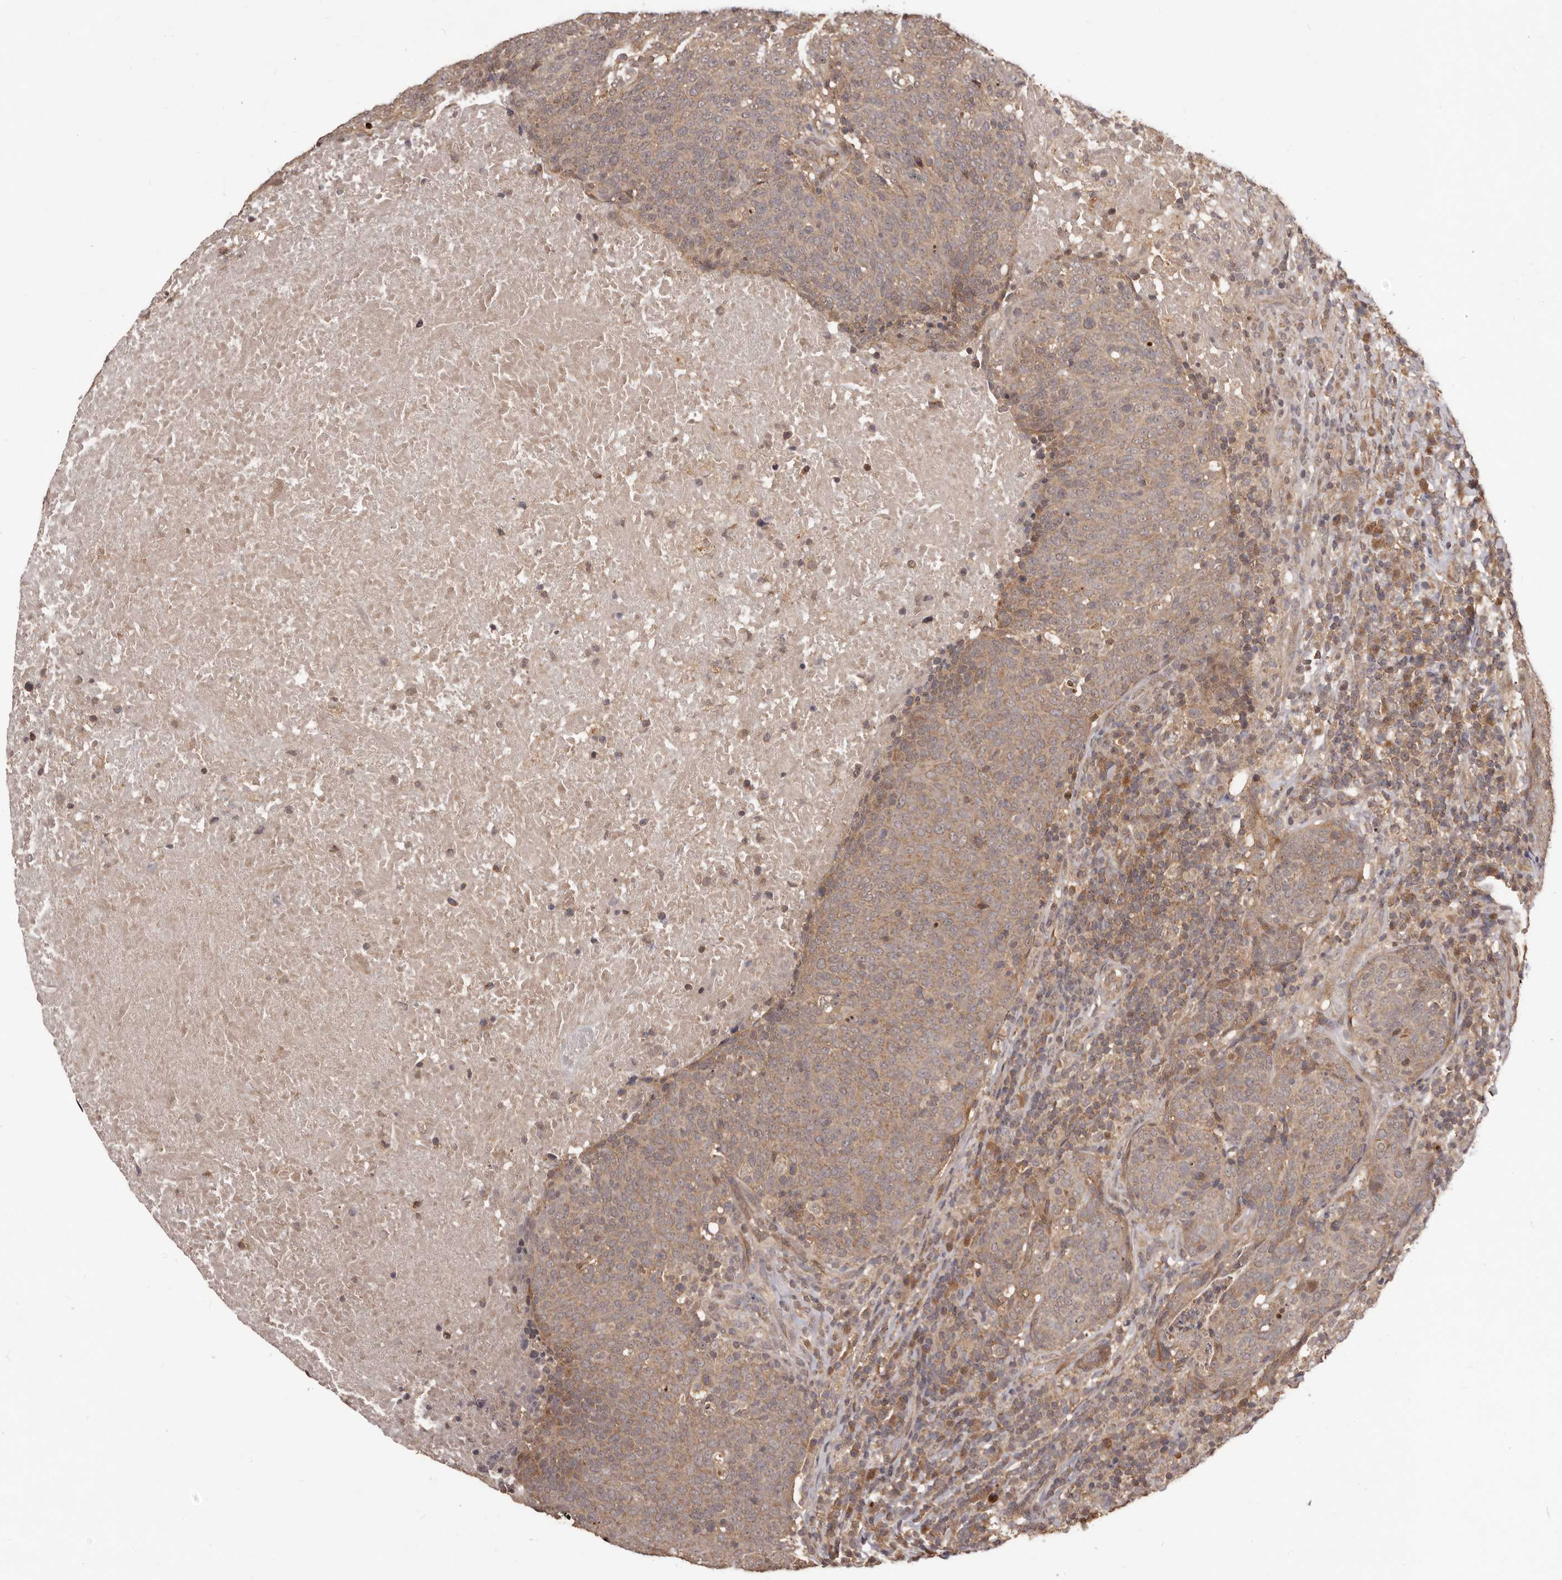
{"staining": {"intensity": "weak", "quantity": ">75%", "location": "cytoplasmic/membranous"}, "tissue": "head and neck cancer", "cell_type": "Tumor cells", "image_type": "cancer", "snomed": [{"axis": "morphology", "description": "Squamous cell carcinoma, NOS"}, {"axis": "morphology", "description": "Squamous cell carcinoma, metastatic, NOS"}, {"axis": "topography", "description": "Lymph node"}, {"axis": "topography", "description": "Head-Neck"}], "caption": "Brown immunohistochemical staining in human head and neck cancer (squamous cell carcinoma) demonstrates weak cytoplasmic/membranous expression in about >75% of tumor cells. The protein of interest is shown in brown color, while the nuclei are stained blue.", "gene": "MTO1", "patient": {"sex": "male", "age": 62}}